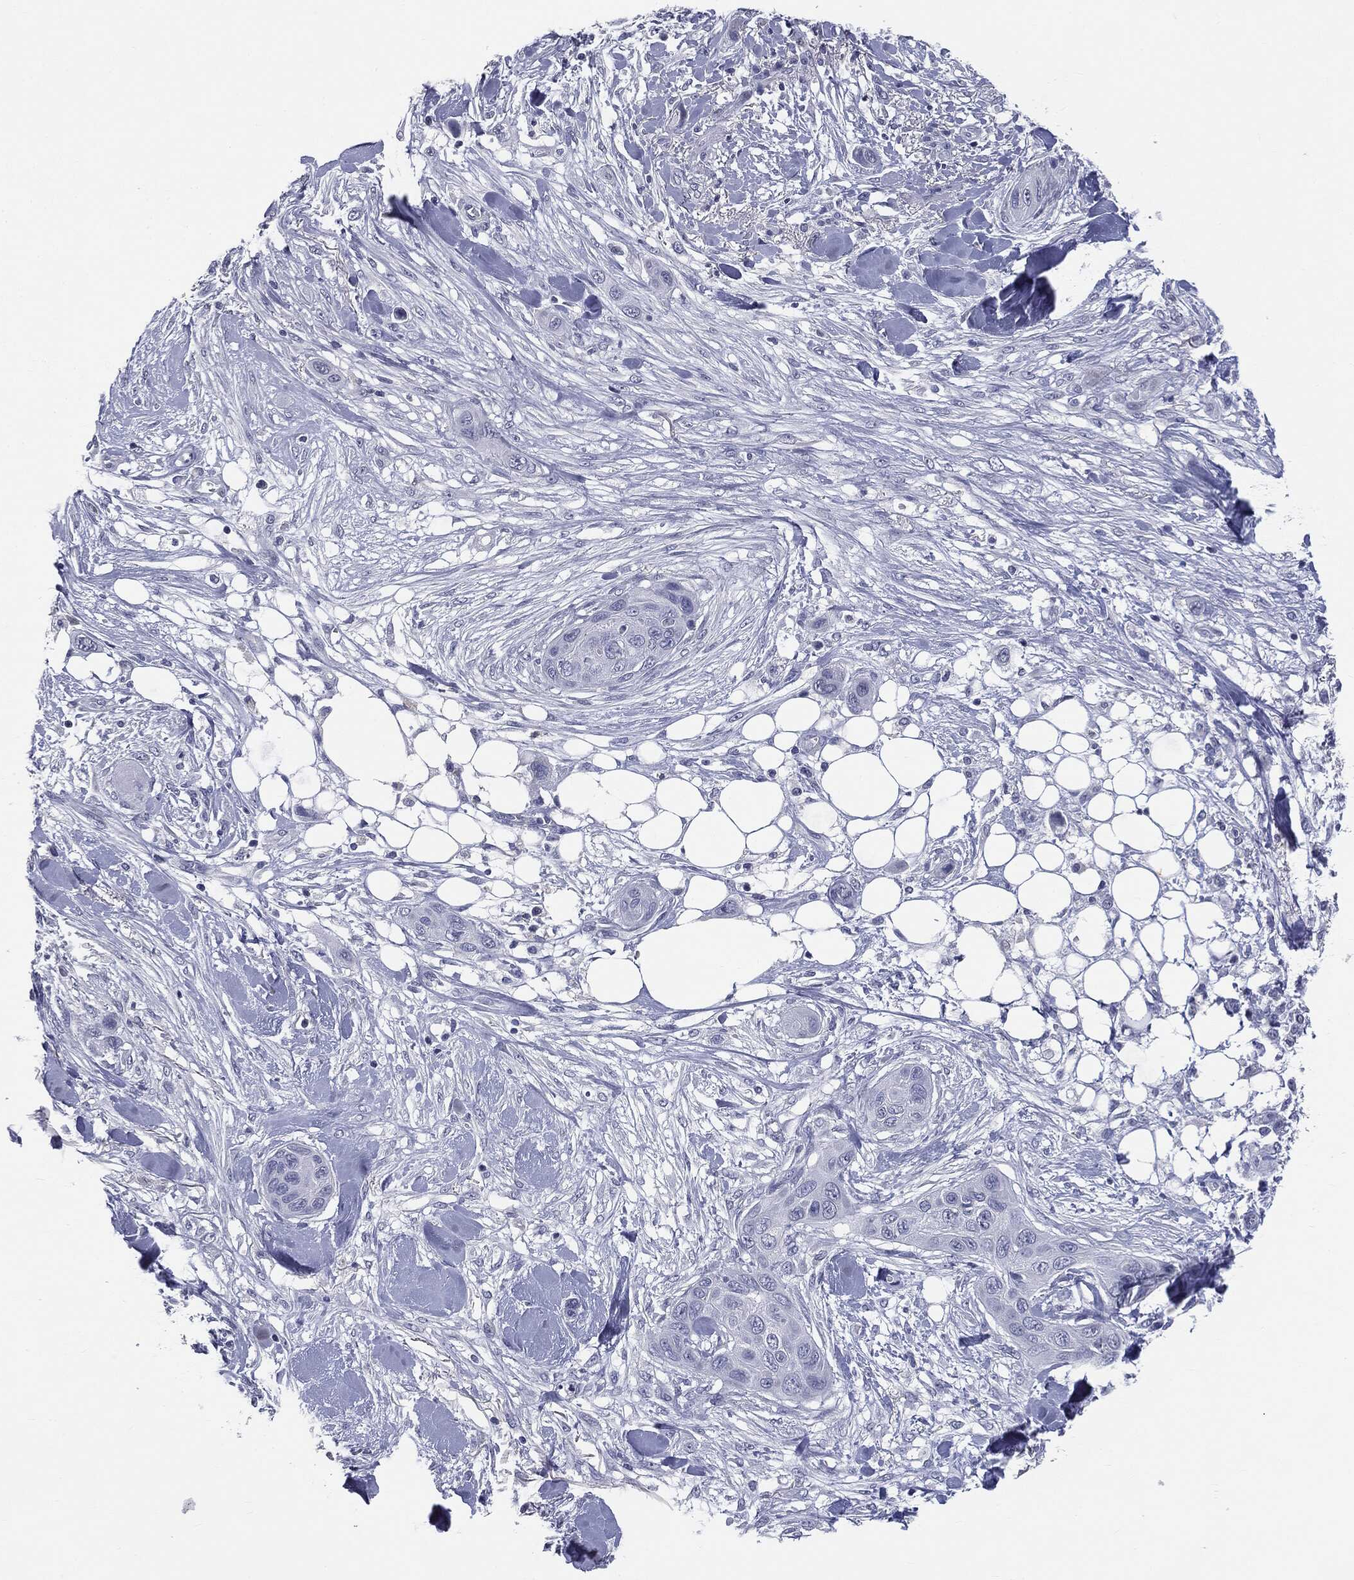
{"staining": {"intensity": "negative", "quantity": "none", "location": "none"}, "tissue": "skin cancer", "cell_type": "Tumor cells", "image_type": "cancer", "snomed": [{"axis": "morphology", "description": "Squamous cell carcinoma, NOS"}, {"axis": "topography", "description": "Skin"}], "caption": "This micrograph is of skin cancer (squamous cell carcinoma) stained with immunohistochemistry to label a protein in brown with the nuclei are counter-stained blue. There is no staining in tumor cells.", "gene": "AFP", "patient": {"sex": "male", "age": 78}}